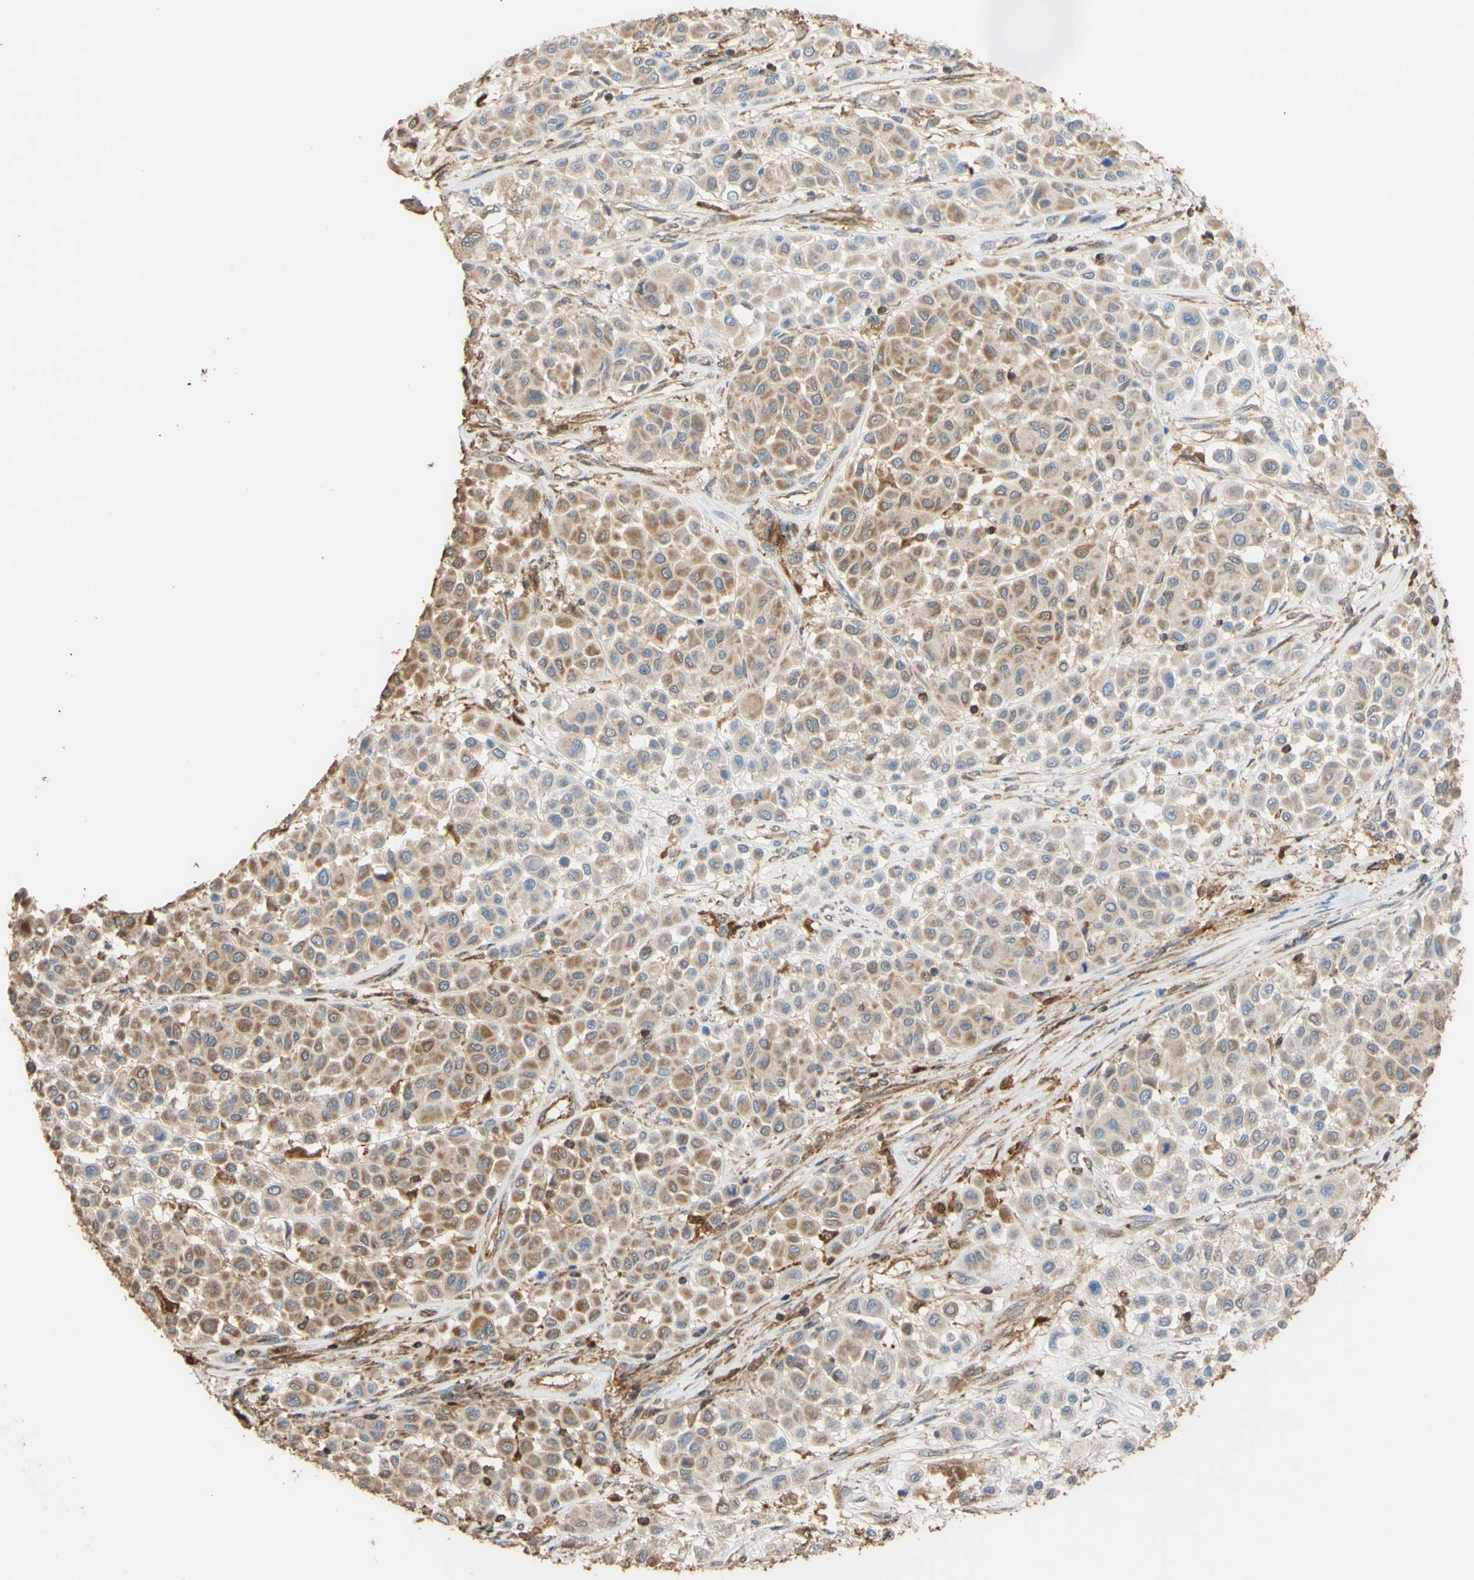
{"staining": {"intensity": "moderate", "quantity": ">75%", "location": "cytoplasmic/membranous"}, "tissue": "melanoma", "cell_type": "Tumor cells", "image_type": "cancer", "snomed": [{"axis": "morphology", "description": "Malignant melanoma, Metastatic site"}, {"axis": "topography", "description": "Soft tissue"}], "caption": "Protein staining by immunohistochemistry exhibits moderate cytoplasmic/membranous positivity in approximately >75% of tumor cells in melanoma.", "gene": "ALDH9A1", "patient": {"sex": "male", "age": 41}}